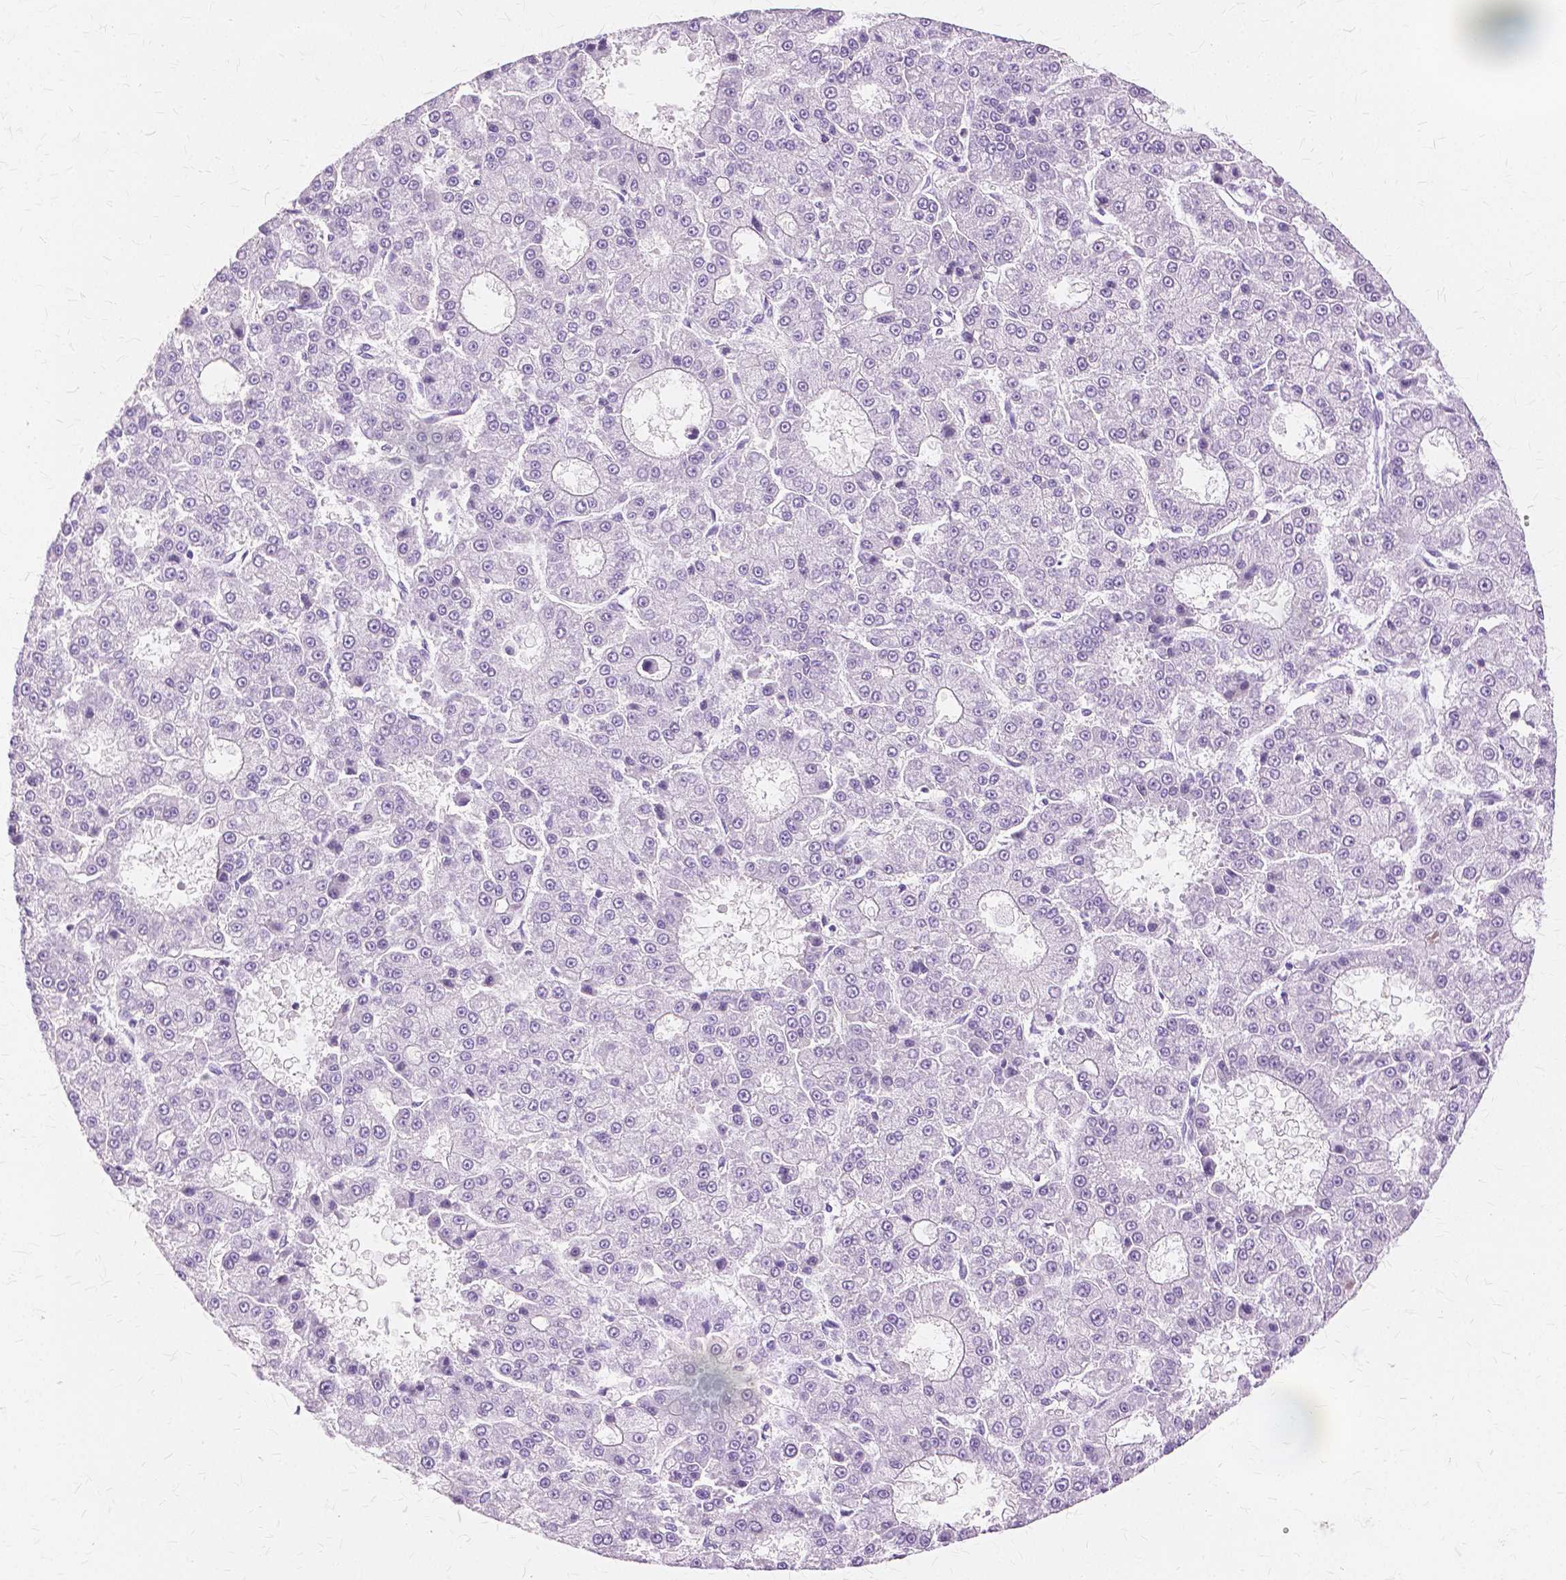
{"staining": {"intensity": "negative", "quantity": "none", "location": "none"}, "tissue": "liver cancer", "cell_type": "Tumor cells", "image_type": "cancer", "snomed": [{"axis": "morphology", "description": "Carcinoma, Hepatocellular, NOS"}, {"axis": "topography", "description": "Liver"}], "caption": "Tumor cells show no significant positivity in liver hepatocellular carcinoma.", "gene": "TGM1", "patient": {"sex": "male", "age": 70}}